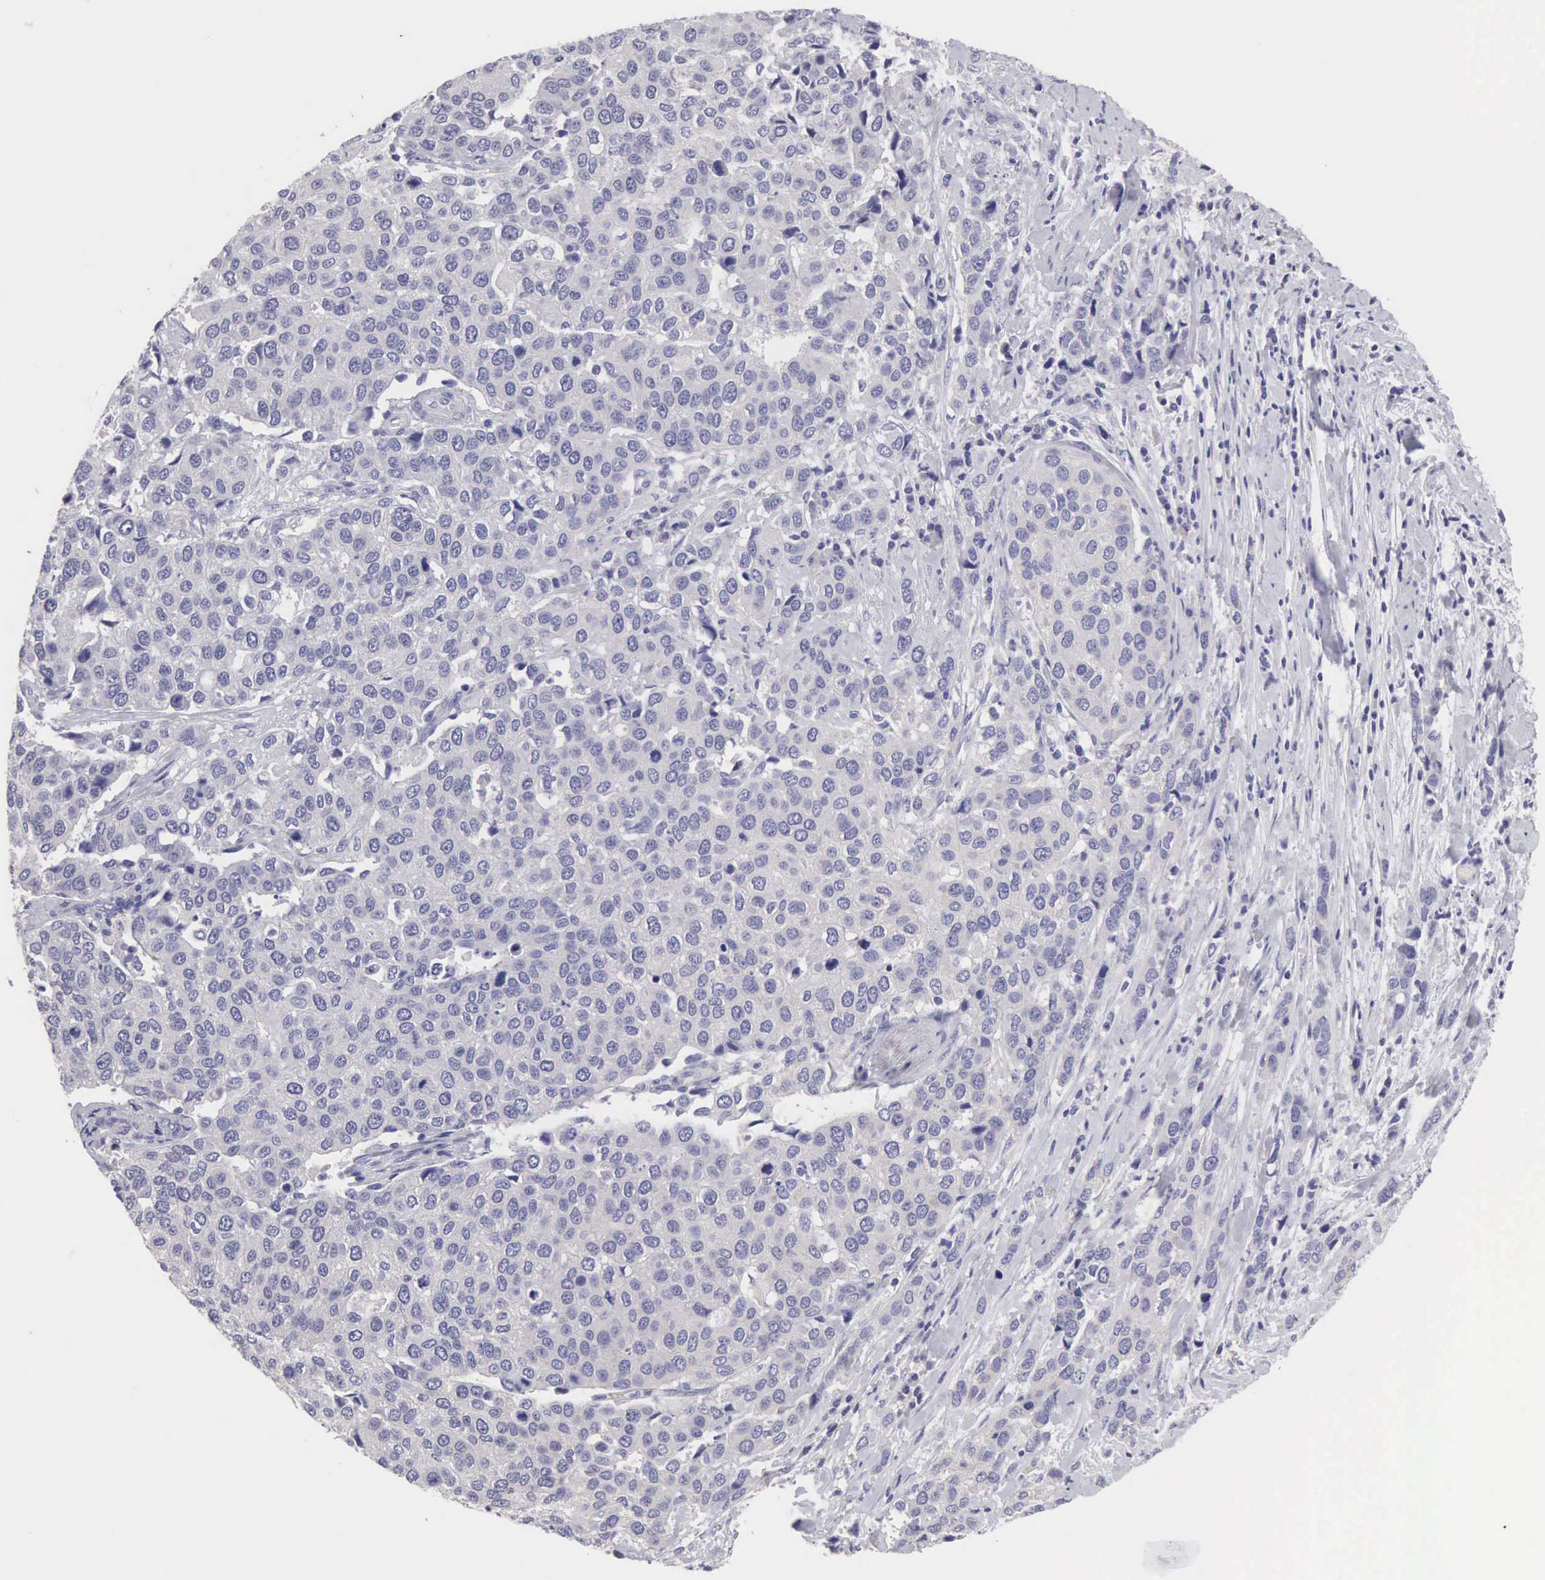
{"staining": {"intensity": "negative", "quantity": "none", "location": "none"}, "tissue": "cervical cancer", "cell_type": "Tumor cells", "image_type": "cancer", "snomed": [{"axis": "morphology", "description": "Squamous cell carcinoma, NOS"}, {"axis": "topography", "description": "Cervix"}], "caption": "High power microscopy photomicrograph of an immunohistochemistry micrograph of cervical cancer (squamous cell carcinoma), revealing no significant staining in tumor cells. Nuclei are stained in blue.", "gene": "SLITRK4", "patient": {"sex": "female", "age": 54}}